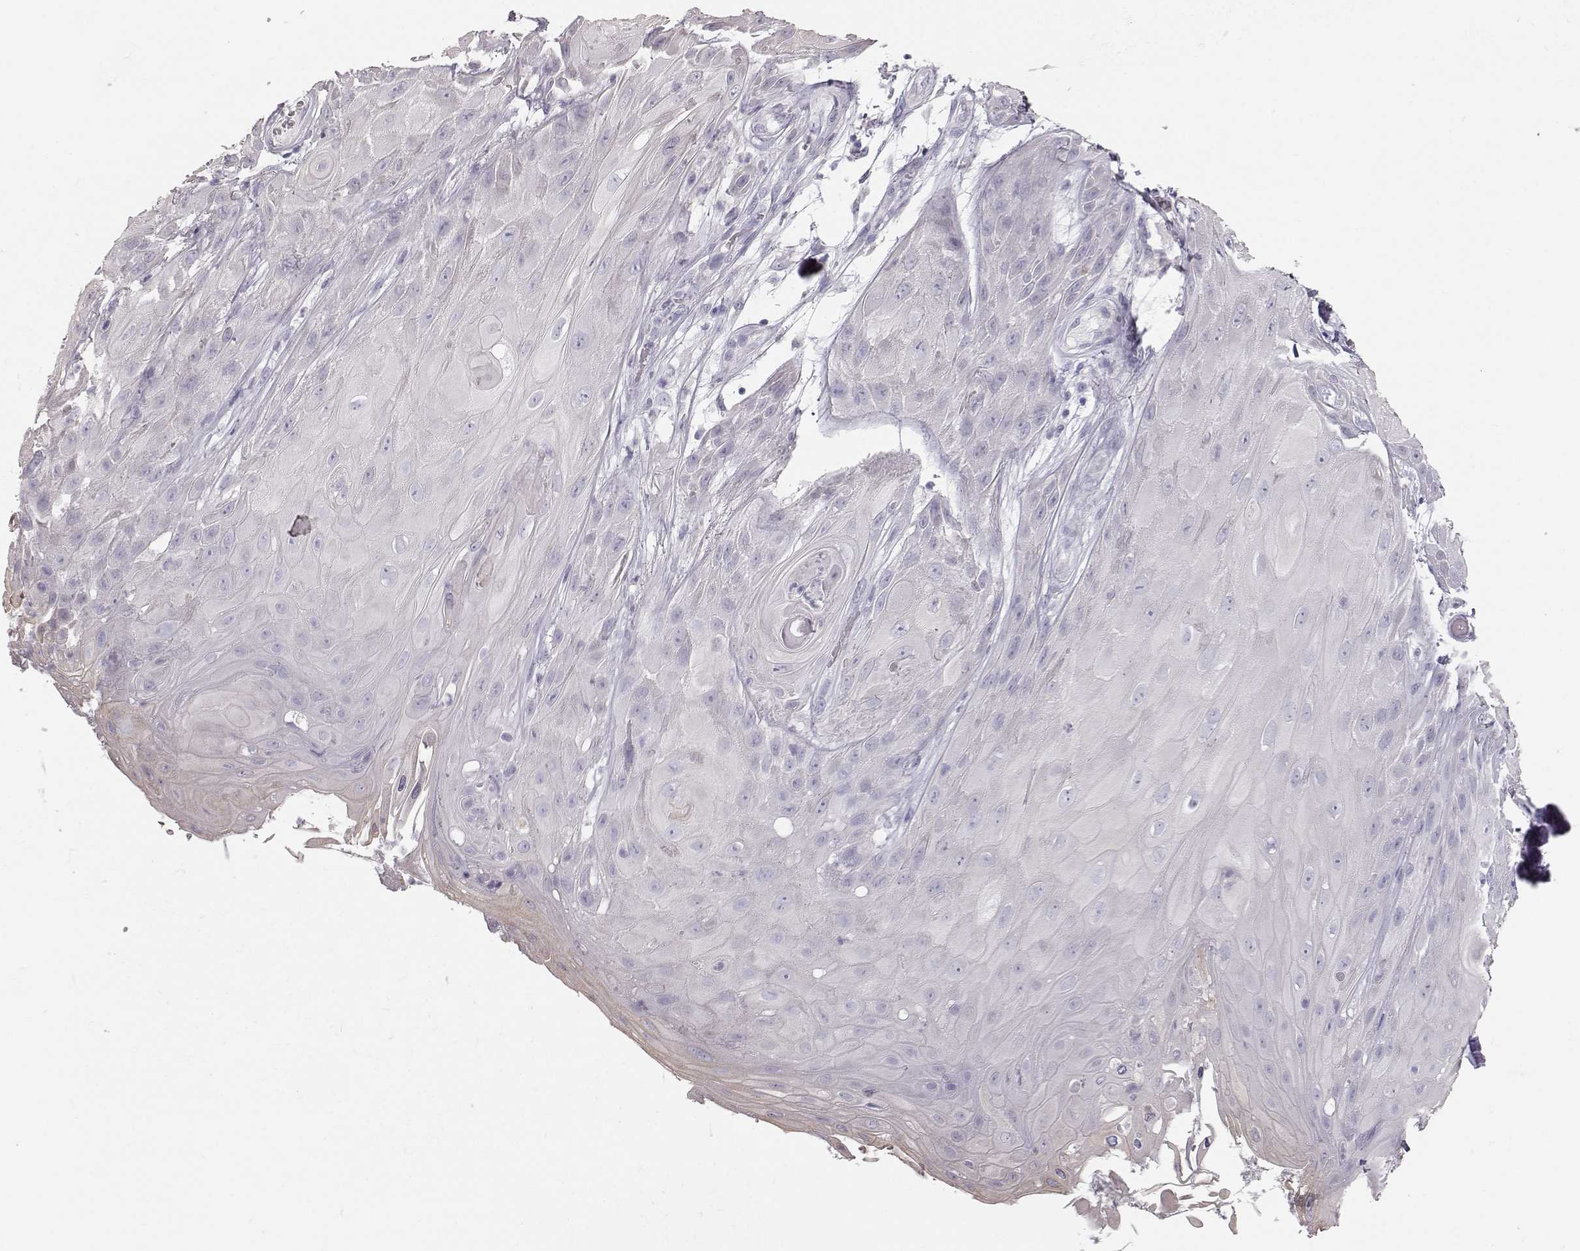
{"staining": {"intensity": "negative", "quantity": "none", "location": "none"}, "tissue": "skin cancer", "cell_type": "Tumor cells", "image_type": "cancer", "snomed": [{"axis": "morphology", "description": "Squamous cell carcinoma, NOS"}, {"axis": "topography", "description": "Skin"}], "caption": "This is a micrograph of immunohistochemistry (IHC) staining of squamous cell carcinoma (skin), which shows no positivity in tumor cells.", "gene": "KRT33A", "patient": {"sex": "male", "age": 62}}